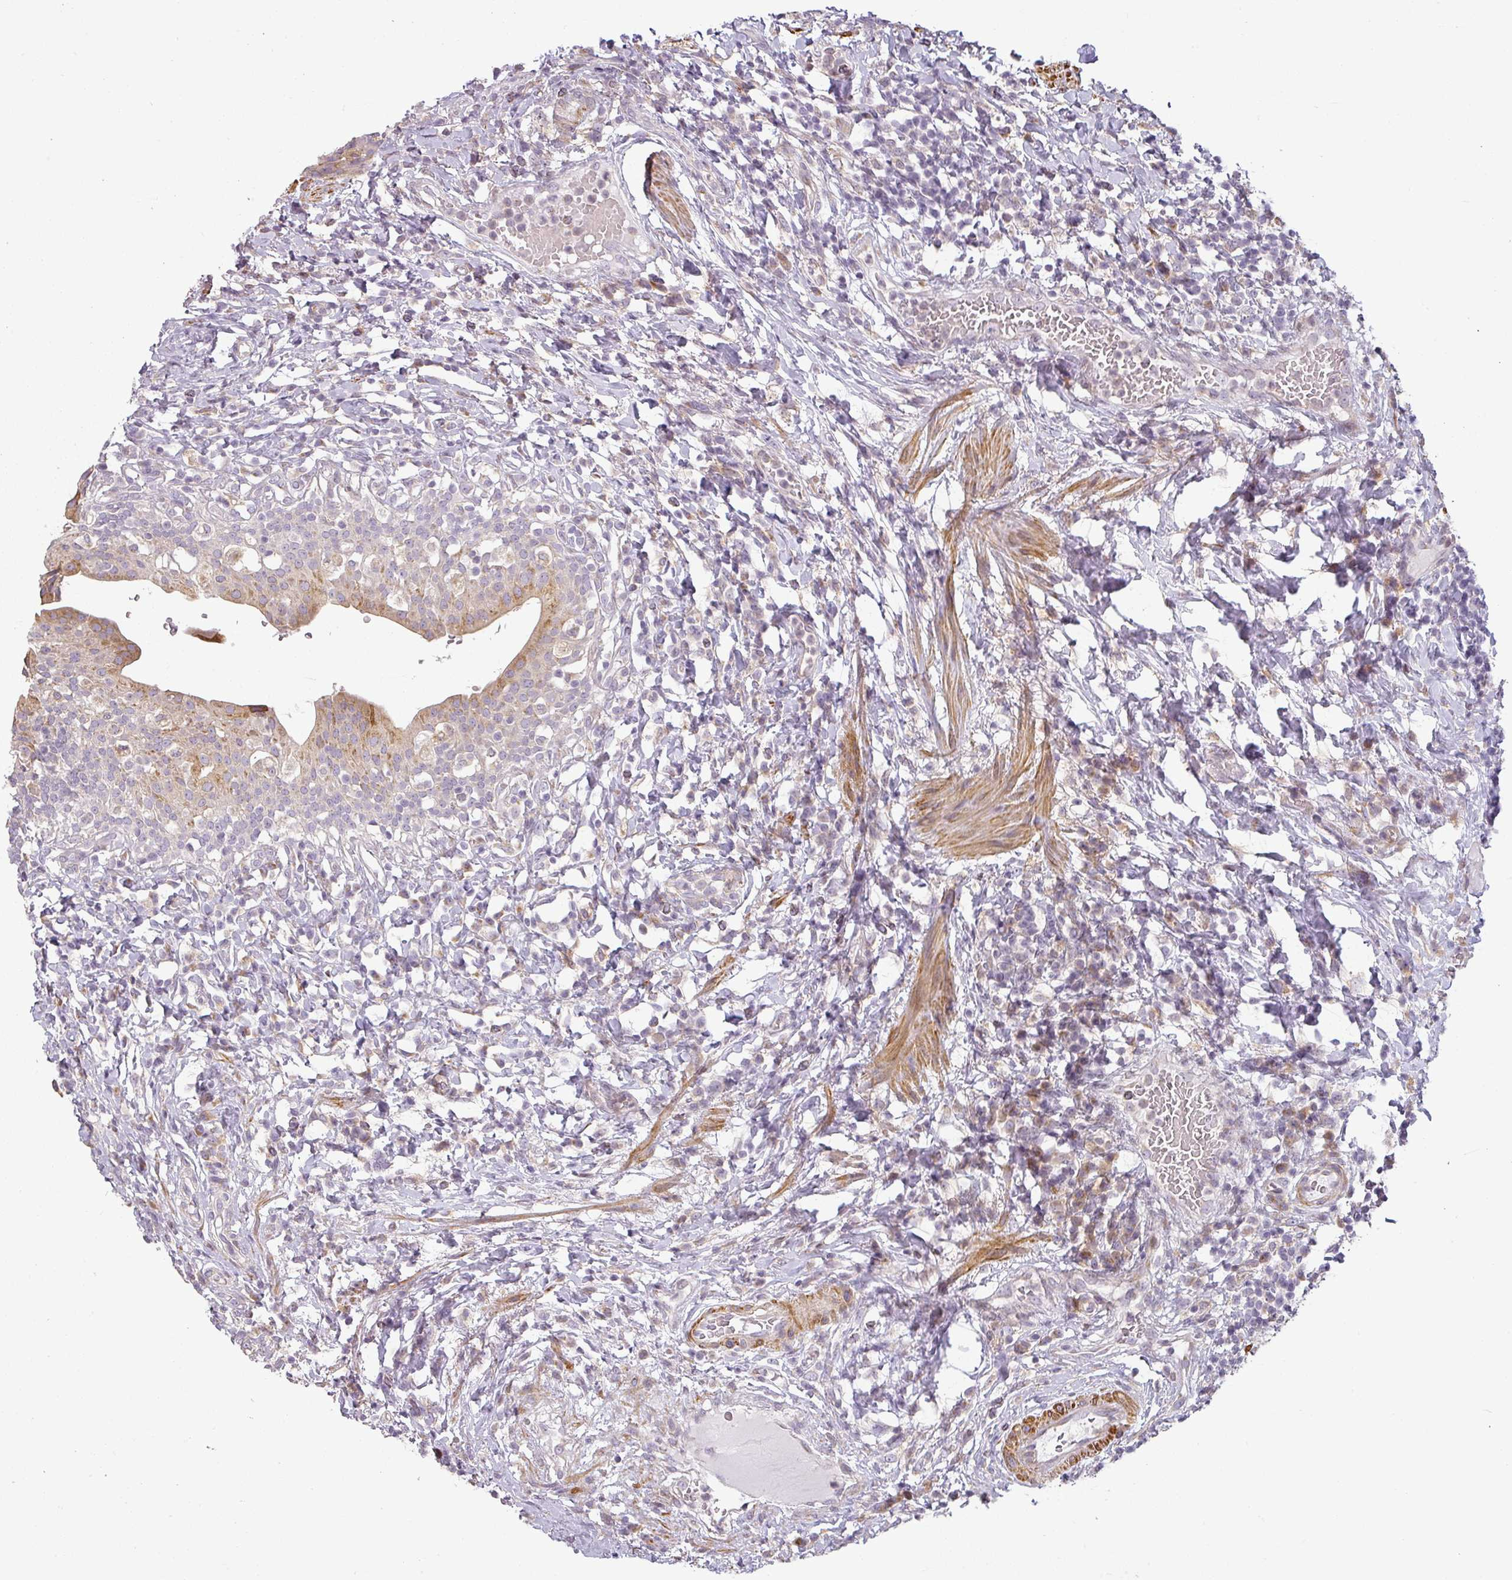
{"staining": {"intensity": "moderate", "quantity": "<25%", "location": "cytoplasmic/membranous"}, "tissue": "urinary bladder", "cell_type": "Urothelial cells", "image_type": "normal", "snomed": [{"axis": "morphology", "description": "Normal tissue, NOS"}, {"axis": "morphology", "description": "Inflammation, NOS"}, {"axis": "topography", "description": "Urinary bladder"}], "caption": "The immunohistochemical stain highlights moderate cytoplasmic/membranous positivity in urothelial cells of normal urinary bladder. Immunohistochemistry (ihc) stains the protein of interest in brown and the nuclei are stained blue.", "gene": "CCDC144A", "patient": {"sex": "male", "age": 64}}